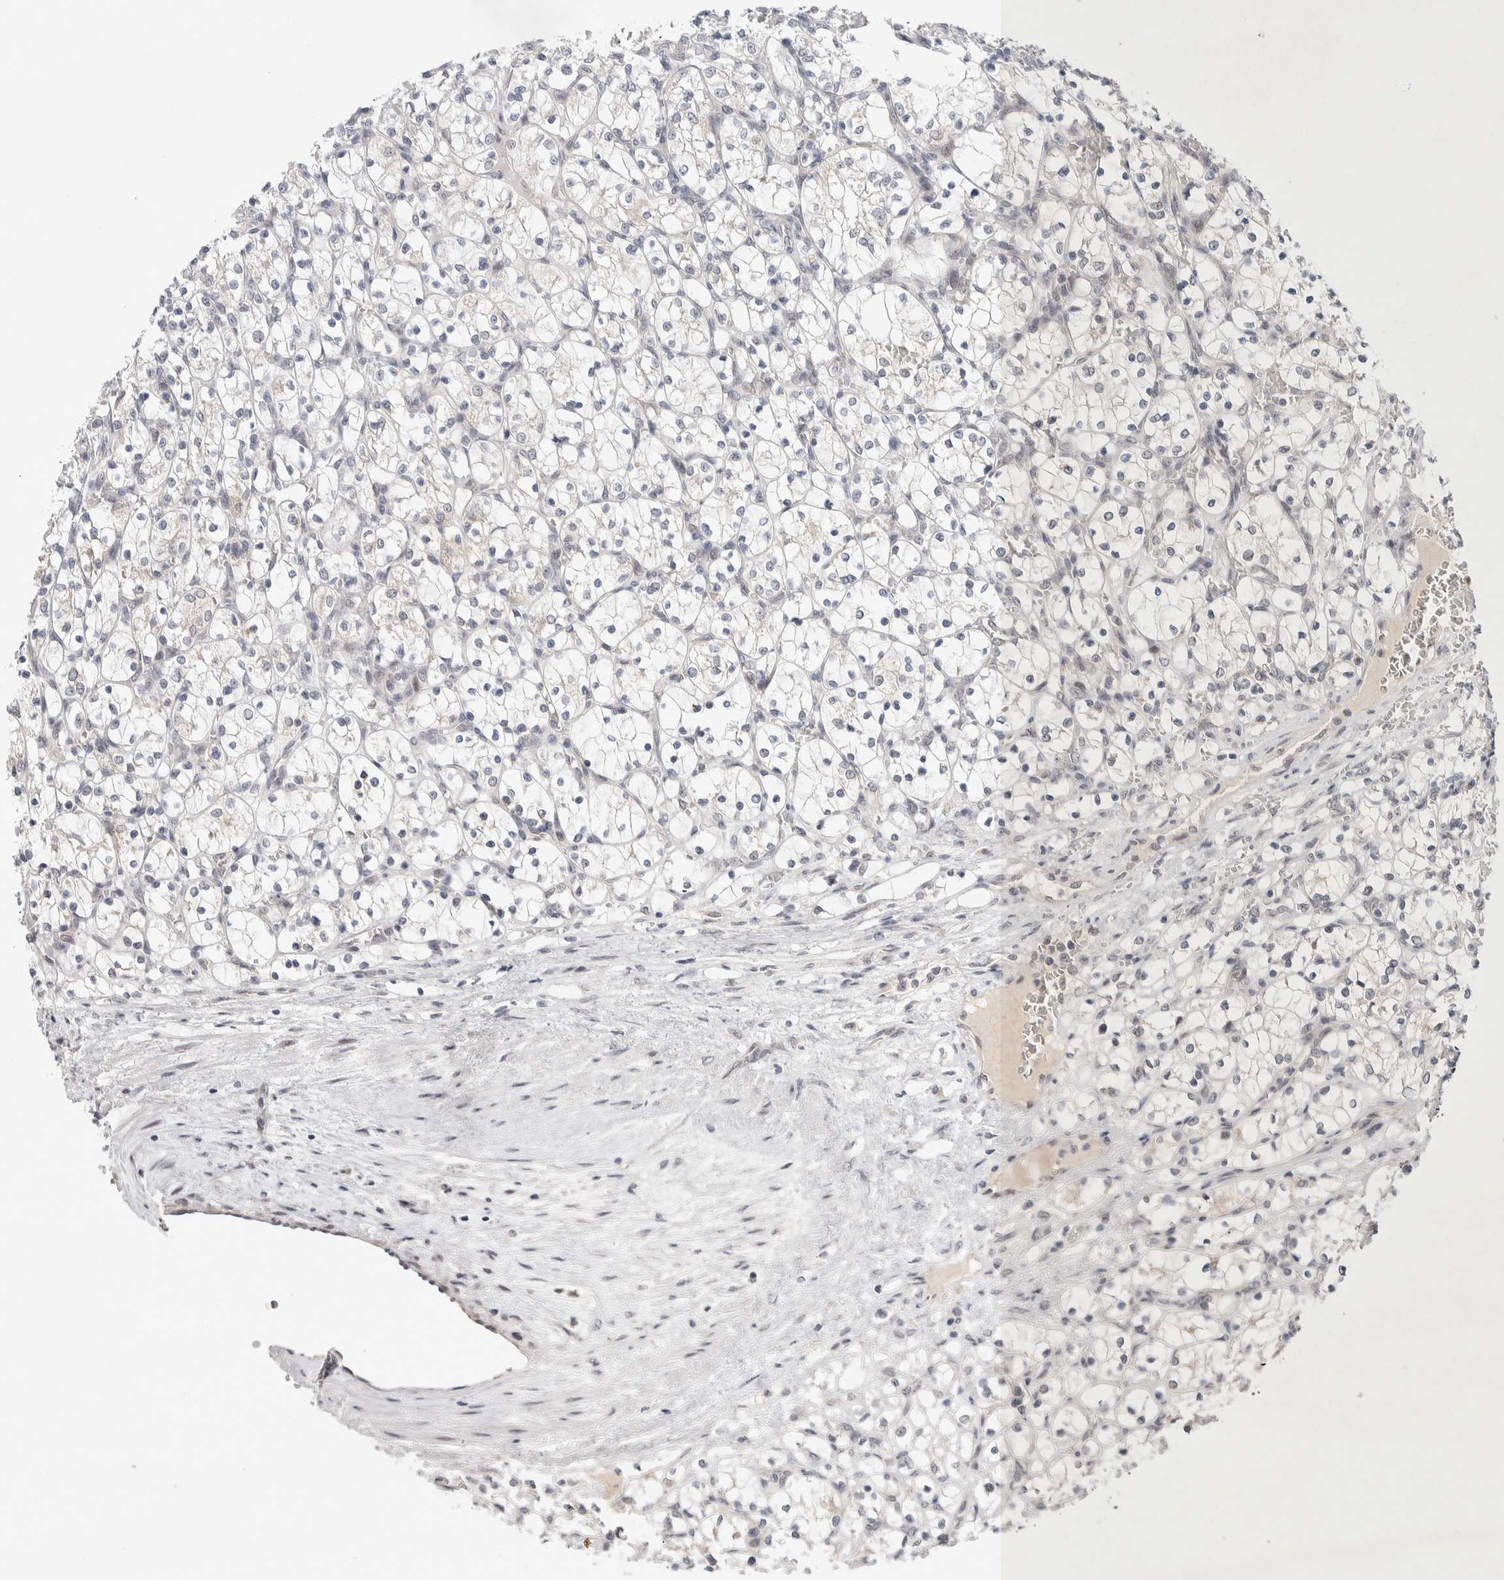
{"staining": {"intensity": "negative", "quantity": "none", "location": "none"}, "tissue": "renal cancer", "cell_type": "Tumor cells", "image_type": "cancer", "snomed": [{"axis": "morphology", "description": "Adenocarcinoma, NOS"}, {"axis": "topography", "description": "Kidney"}], "caption": "This is a image of IHC staining of adenocarcinoma (renal), which shows no expression in tumor cells.", "gene": "CRAT", "patient": {"sex": "female", "age": 69}}